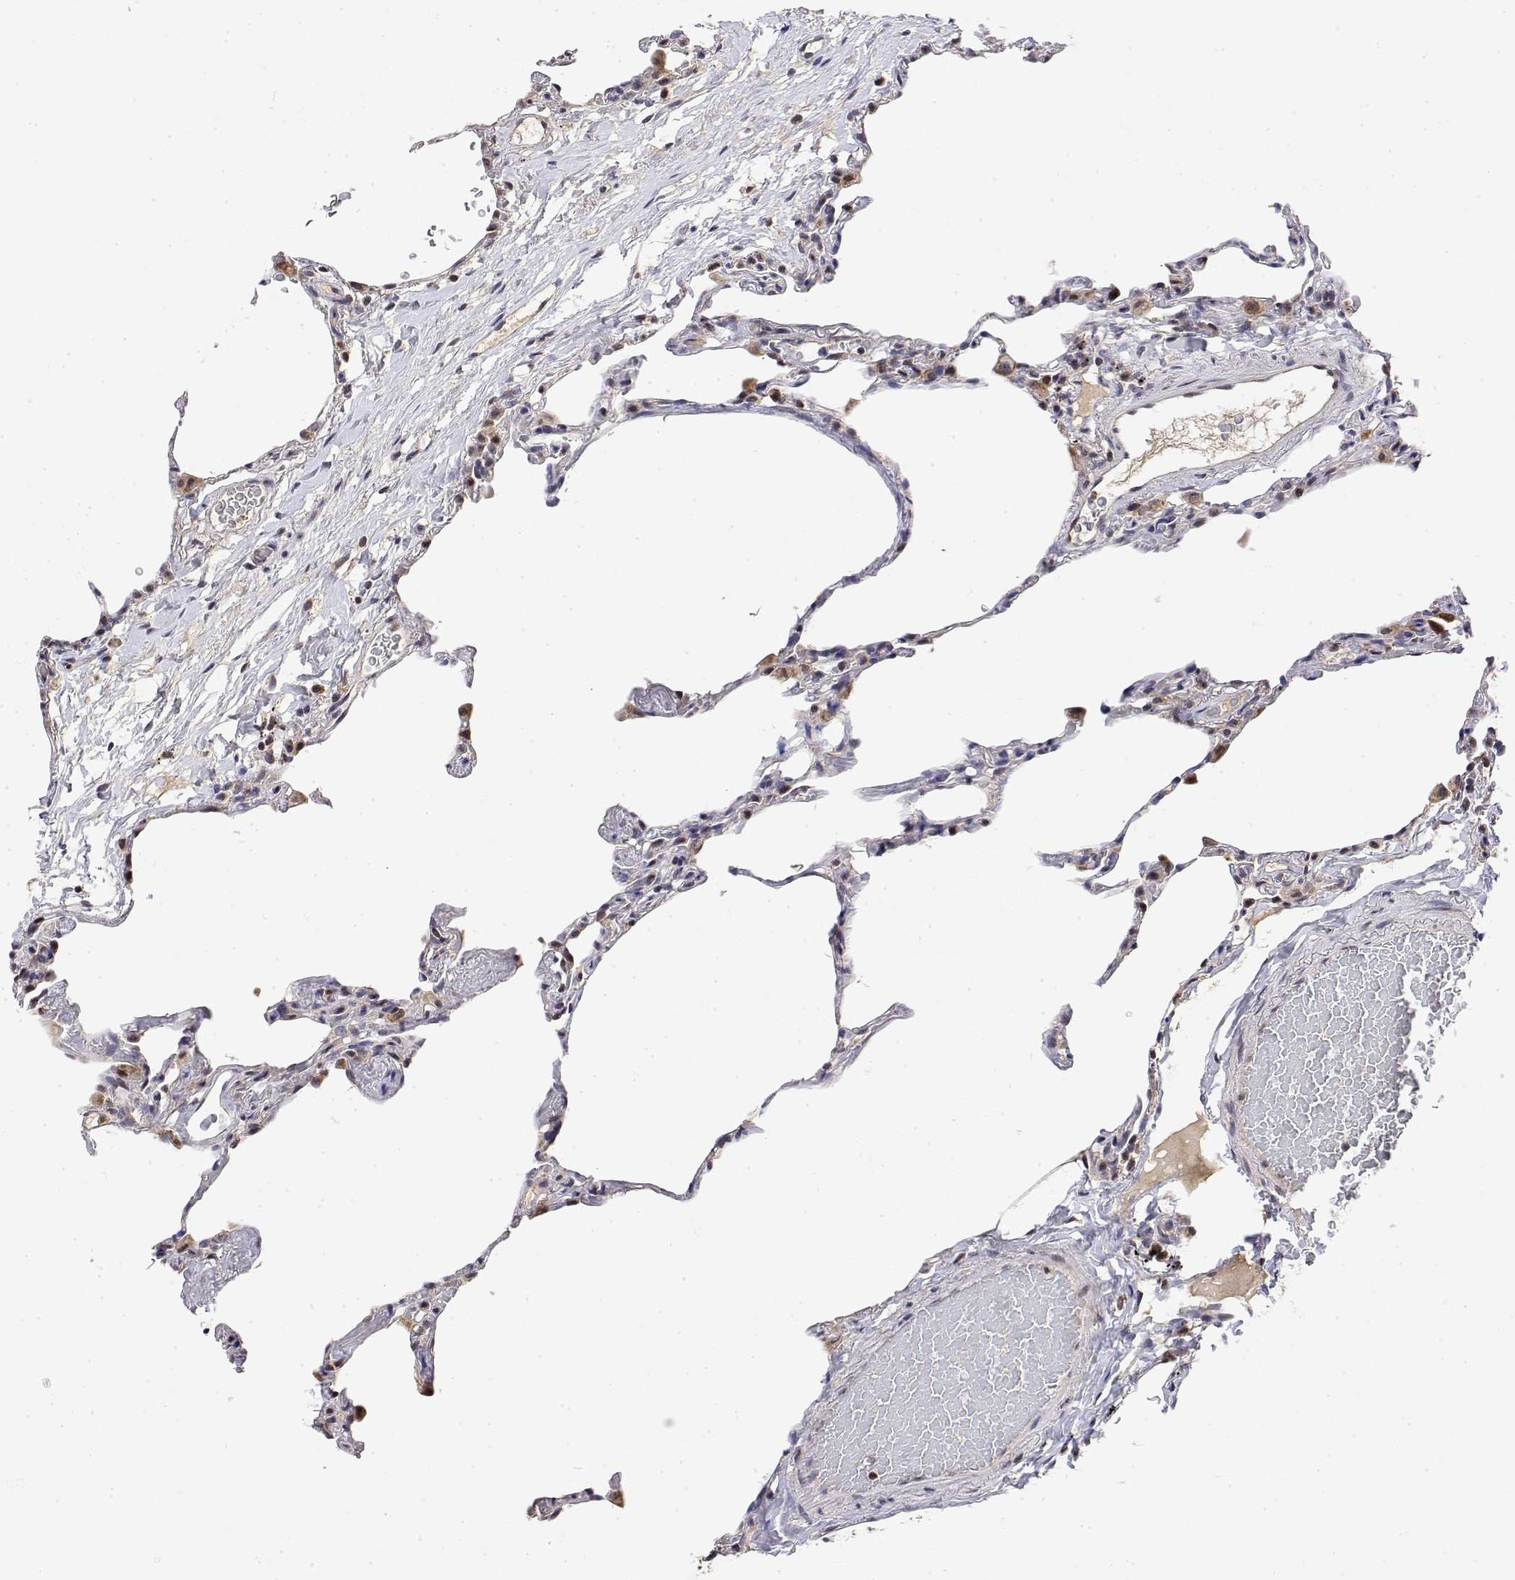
{"staining": {"intensity": "negative", "quantity": "none", "location": "none"}, "tissue": "lung", "cell_type": "Alveolar cells", "image_type": "normal", "snomed": [{"axis": "morphology", "description": "Normal tissue, NOS"}, {"axis": "topography", "description": "Lung"}], "caption": "High magnification brightfield microscopy of unremarkable lung stained with DAB (brown) and counterstained with hematoxylin (blue): alveolar cells show no significant expression. (Stains: DAB (3,3'-diaminobenzidine) immunohistochemistry (IHC) with hematoxylin counter stain, Microscopy: brightfield microscopy at high magnification).", "gene": "GADD45GIP1", "patient": {"sex": "female", "age": 57}}